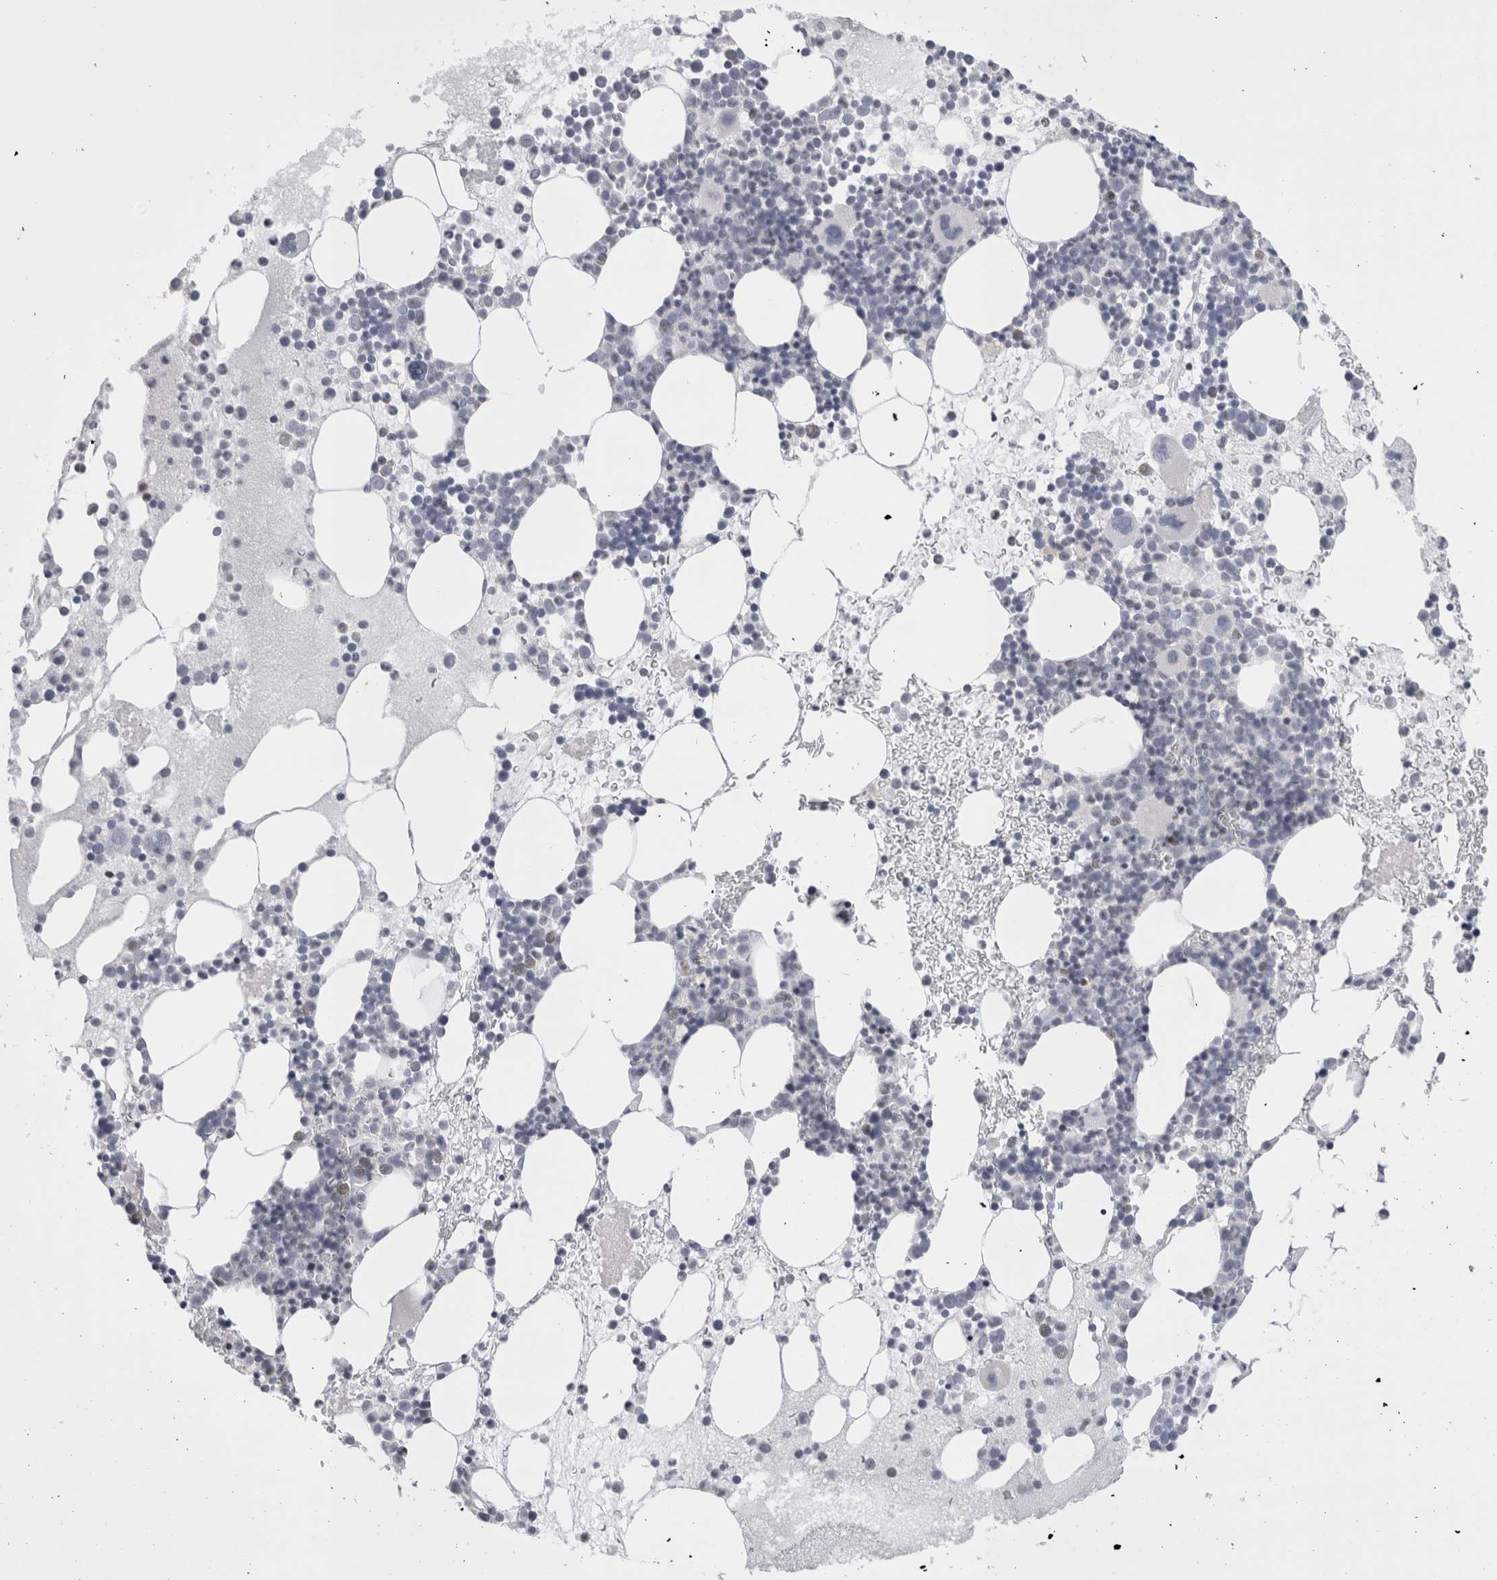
{"staining": {"intensity": "negative", "quantity": "none", "location": "none"}, "tissue": "bone marrow", "cell_type": "Hematopoietic cells", "image_type": "normal", "snomed": [{"axis": "morphology", "description": "Normal tissue, NOS"}, {"axis": "morphology", "description": "Inflammation, NOS"}, {"axis": "topography", "description": "Bone marrow"}], "caption": "The micrograph demonstrates no staining of hematopoietic cells in benign bone marrow.", "gene": "FNDC8", "patient": {"sex": "female", "age": 45}}